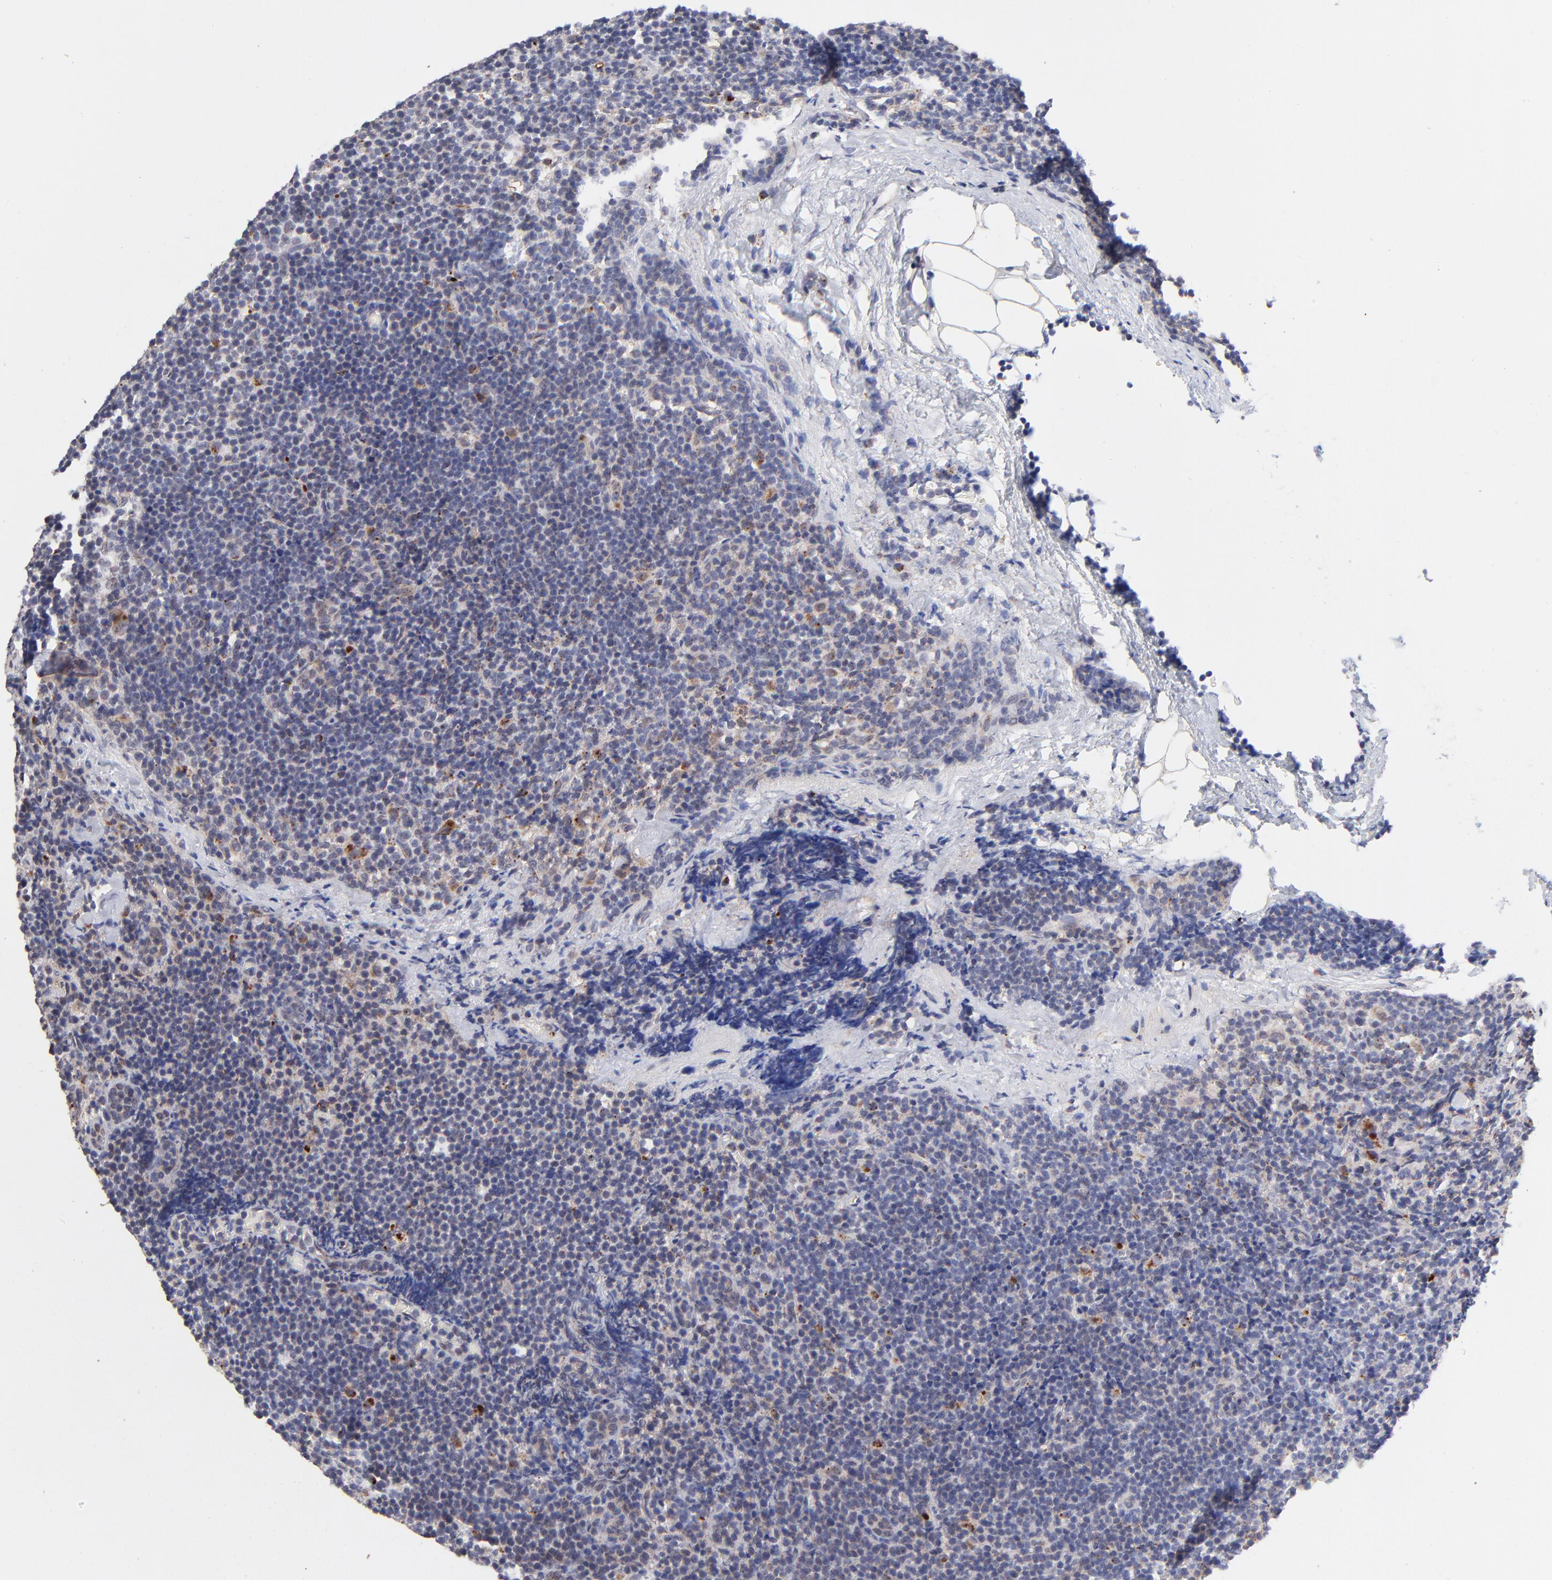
{"staining": {"intensity": "weak", "quantity": "<25%", "location": "cytoplasmic/membranous"}, "tissue": "lymphoma", "cell_type": "Tumor cells", "image_type": "cancer", "snomed": [{"axis": "morphology", "description": "Malignant lymphoma, non-Hodgkin's type, High grade"}, {"axis": "topography", "description": "Lymph node"}], "caption": "Human malignant lymphoma, non-Hodgkin's type (high-grade) stained for a protein using IHC displays no staining in tumor cells.", "gene": "PDE4B", "patient": {"sex": "female", "age": 58}}